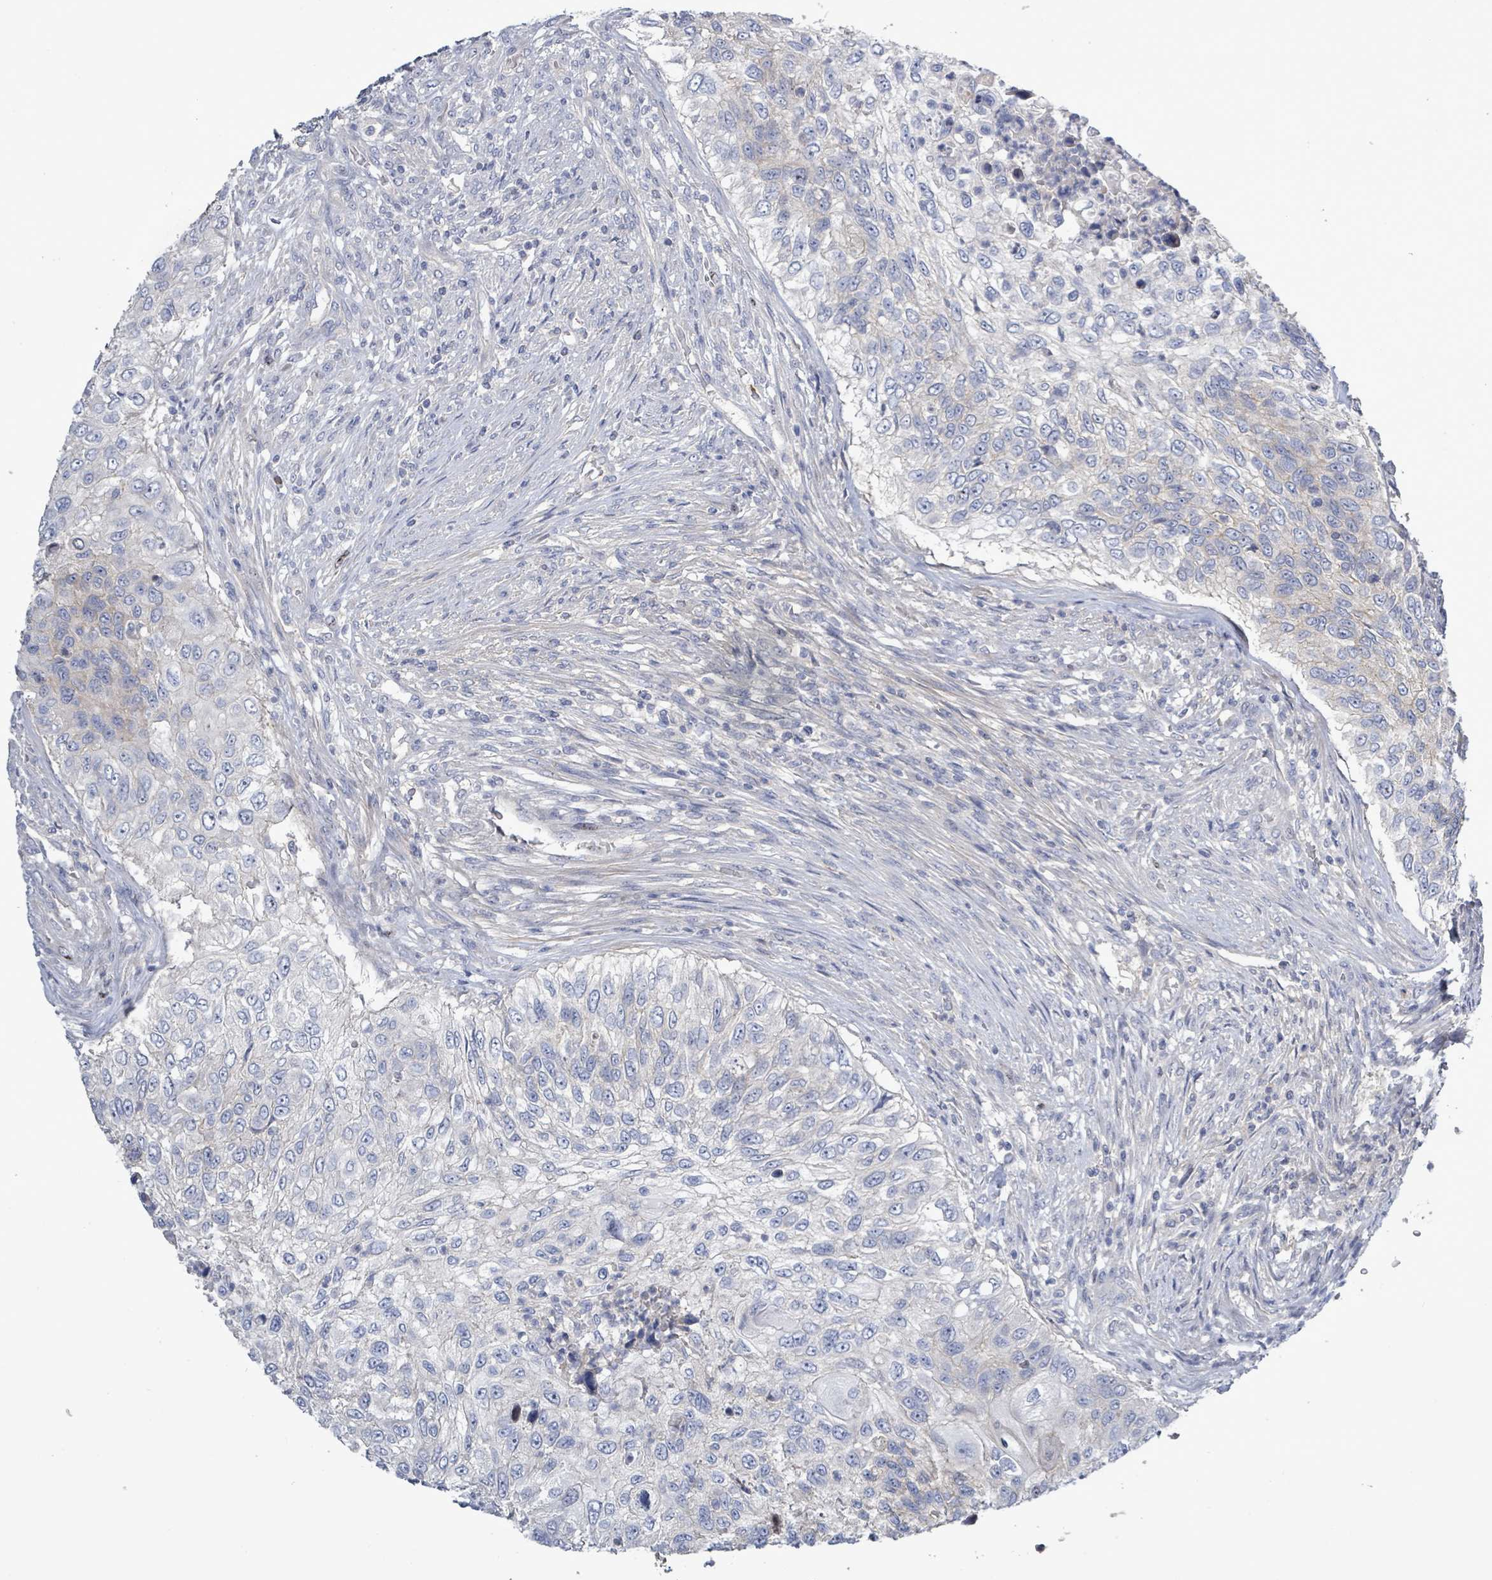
{"staining": {"intensity": "negative", "quantity": "none", "location": "none"}, "tissue": "urothelial cancer", "cell_type": "Tumor cells", "image_type": "cancer", "snomed": [{"axis": "morphology", "description": "Urothelial carcinoma, High grade"}, {"axis": "topography", "description": "Urinary bladder"}], "caption": "DAB immunohistochemical staining of human urothelial cancer demonstrates no significant positivity in tumor cells.", "gene": "KRAS", "patient": {"sex": "female", "age": 60}}